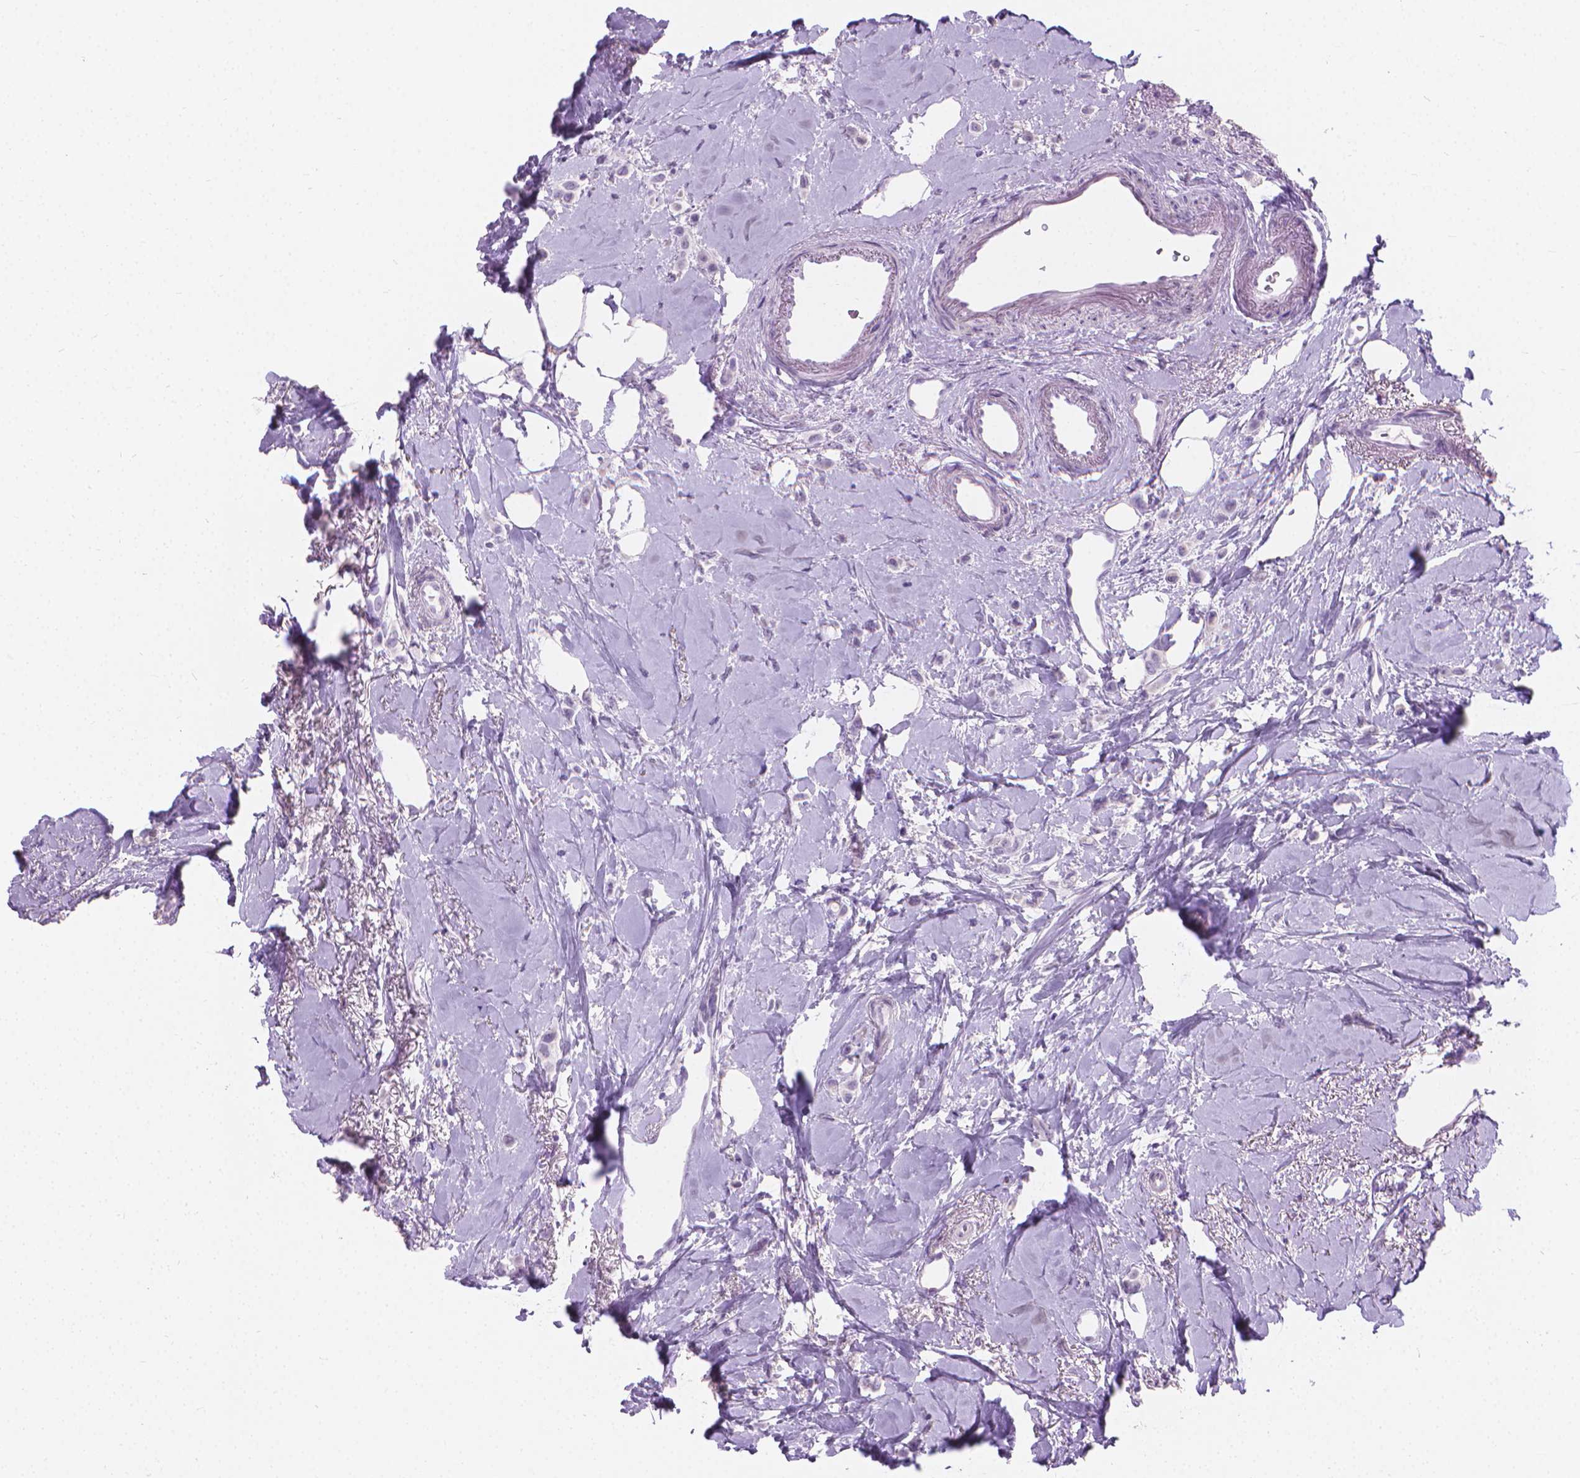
{"staining": {"intensity": "negative", "quantity": "none", "location": "none"}, "tissue": "breast cancer", "cell_type": "Tumor cells", "image_type": "cancer", "snomed": [{"axis": "morphology", "description": "Lobular carcinoma"}, {"axis": "topography", "description": "Breast"}], "caption": "Tumor cells are negative for brown protein staining in breast lobular carcinoma. The staining was performed using DAB to visualize the protein expression in brown, while the nuclei were stained in blue with hematoxylin (Magnification: 20x).", "gene": "CFAP52", "patient": {"sex": "female", "age": 66}}